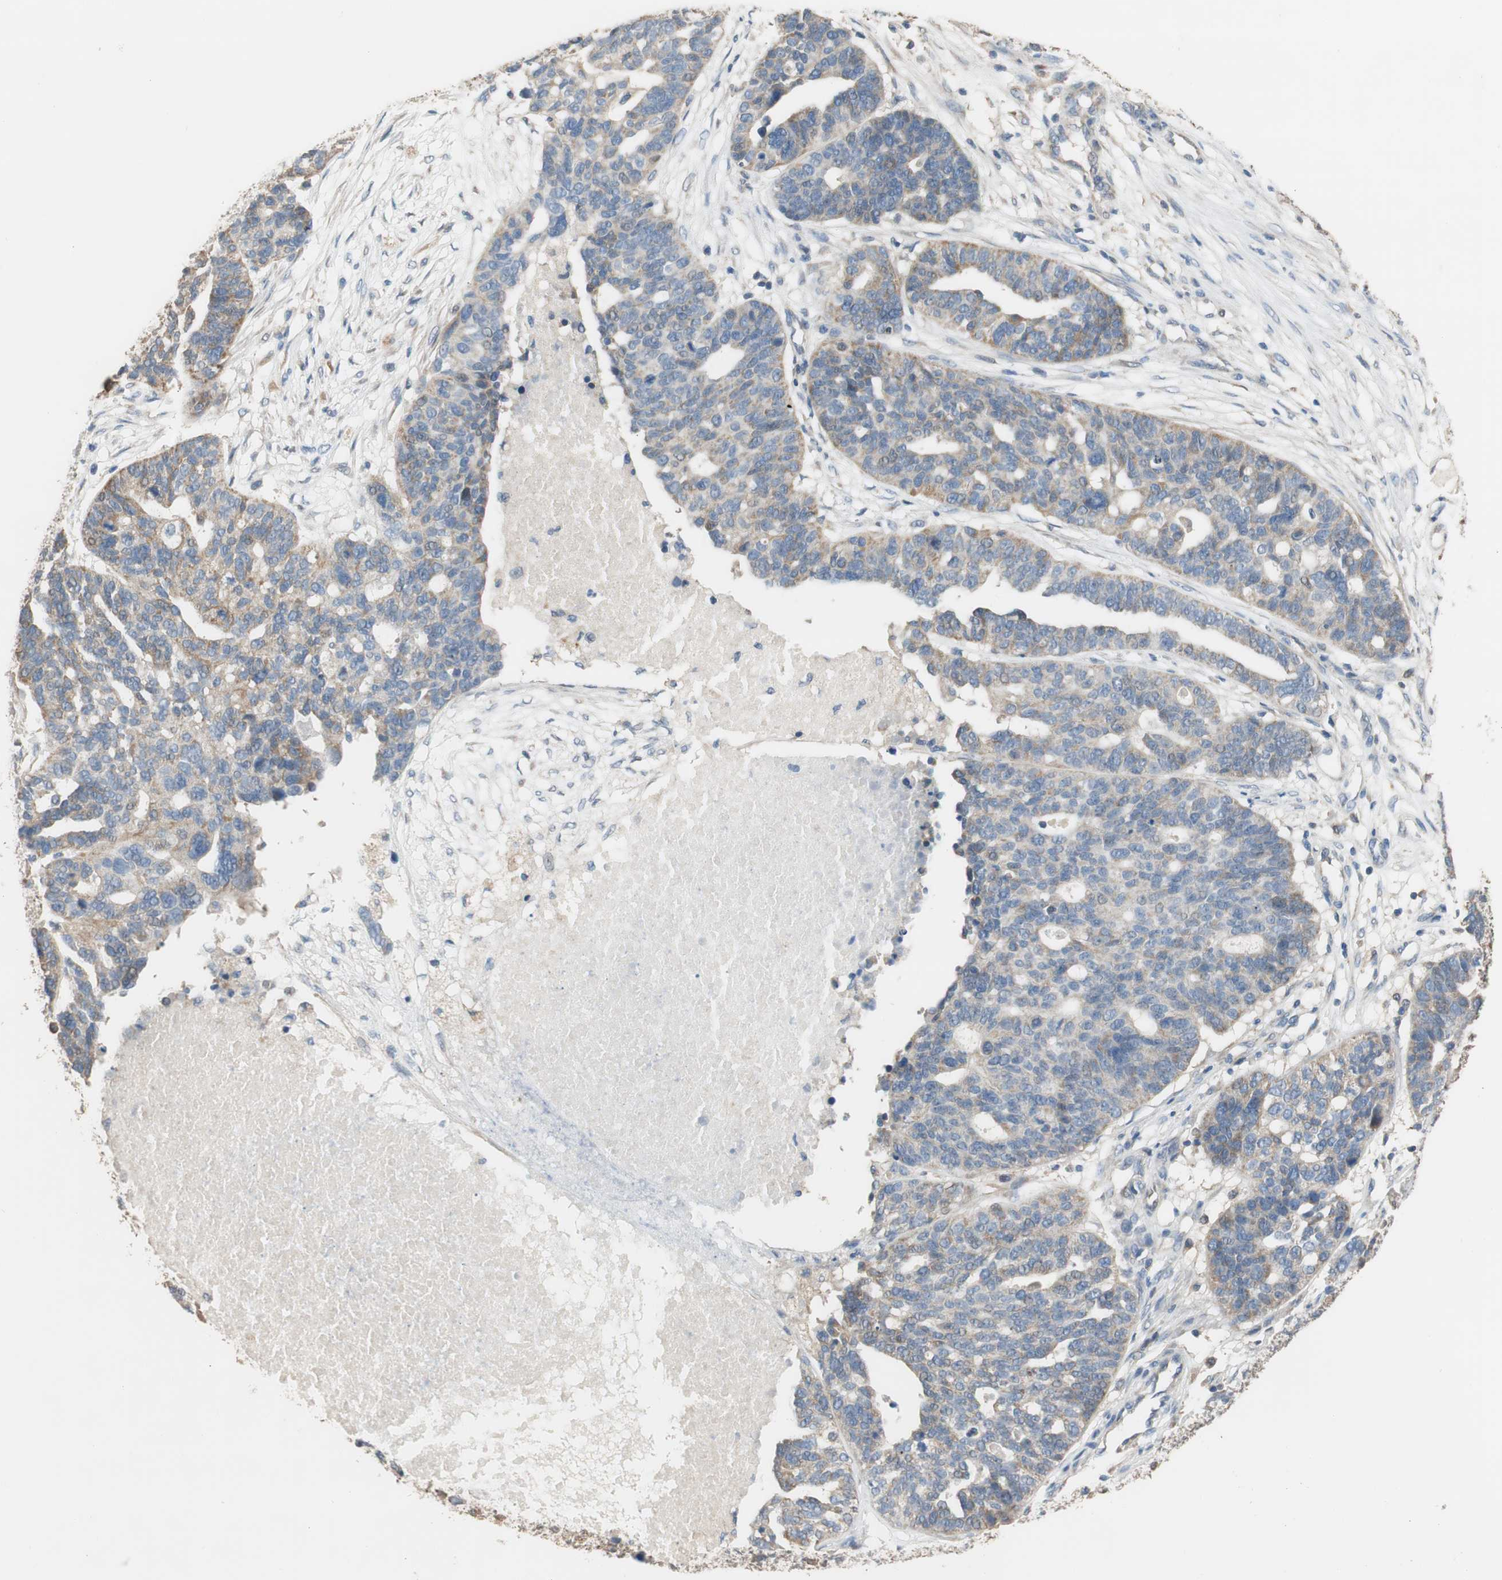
{"staining": {"intensity": "moderate", "quantity": "25%-75%", "location": "cytoplasmic/membranous"}, "tissue": "ovarian cancer", "cell_type": "Tumor cells", "image_type": "cancer", "snomed": [{"axis": "morphology", "description": "Cystadenocarcinoma, serous, NOS"}, {"axis": "topography", "description": "Ovary"}], "caption": "This histopathology image shows ovarian cancer stained with immunohistochemistry to label a protein in brown. The cytoplasmic/membranous of tumor cells show moderate positivity for the protein. Nuclei are counter-stained blue.", "gene": "ALDH1A2", "patient": {"sex": "female", "age": 59}}